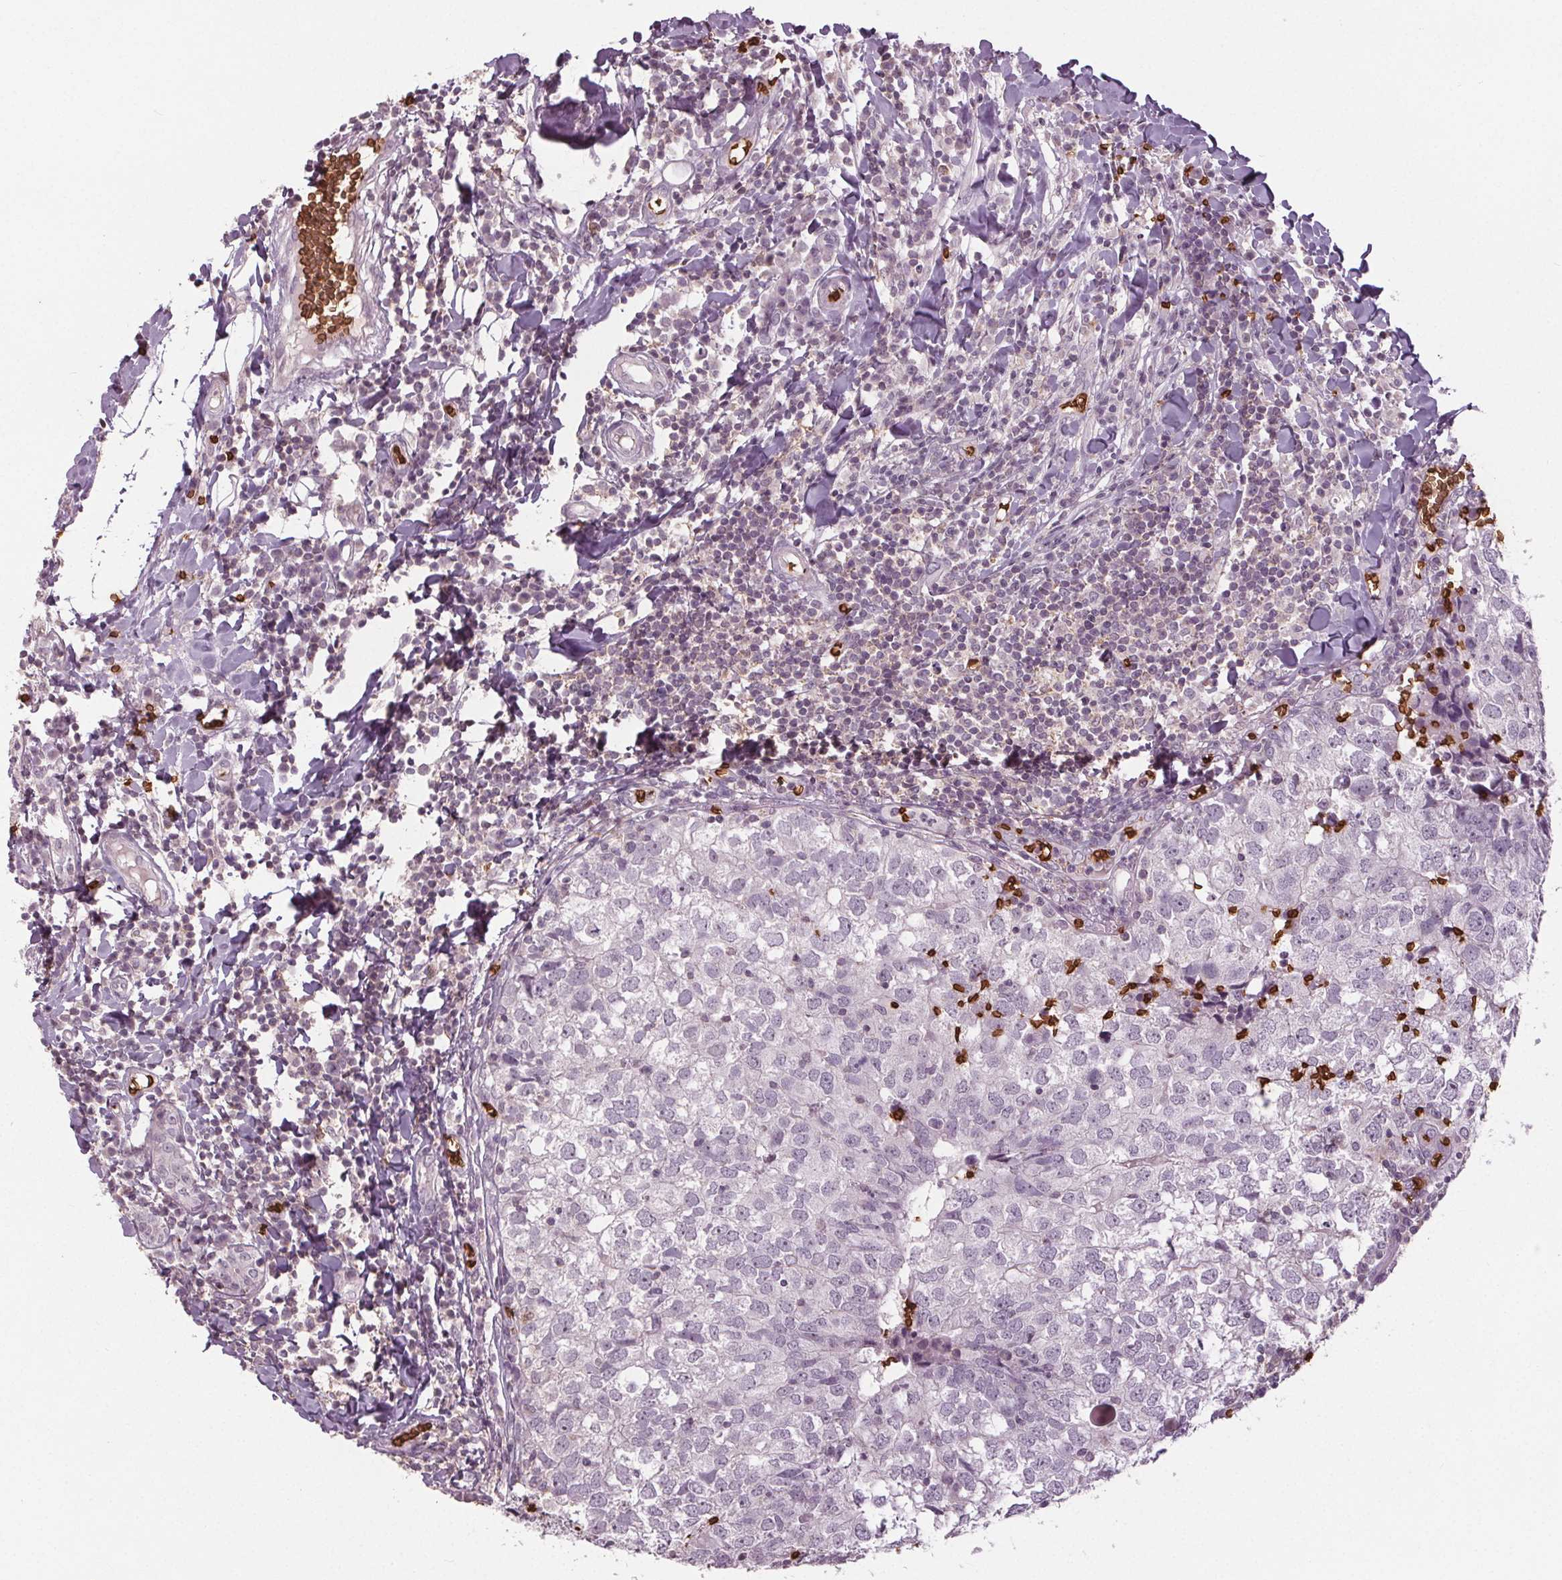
{"staining": {"intensity": "negative", "quantity": "none", "location": "none"}, "tissue": "breast cancer", "cell_type": "Tumor cells", "image_type": "cancer", "snomed": [{"axis": "morphology", "description": "Duct carcinoma"}, {"axis": "topography", "description": "Breast"}], "caption": "Breast cancer was stained to show a protein in brown. There is no significant staining in tumor cells.", "gene": "SLC4A1", "patient": {"sex": "female", "age": 30}}